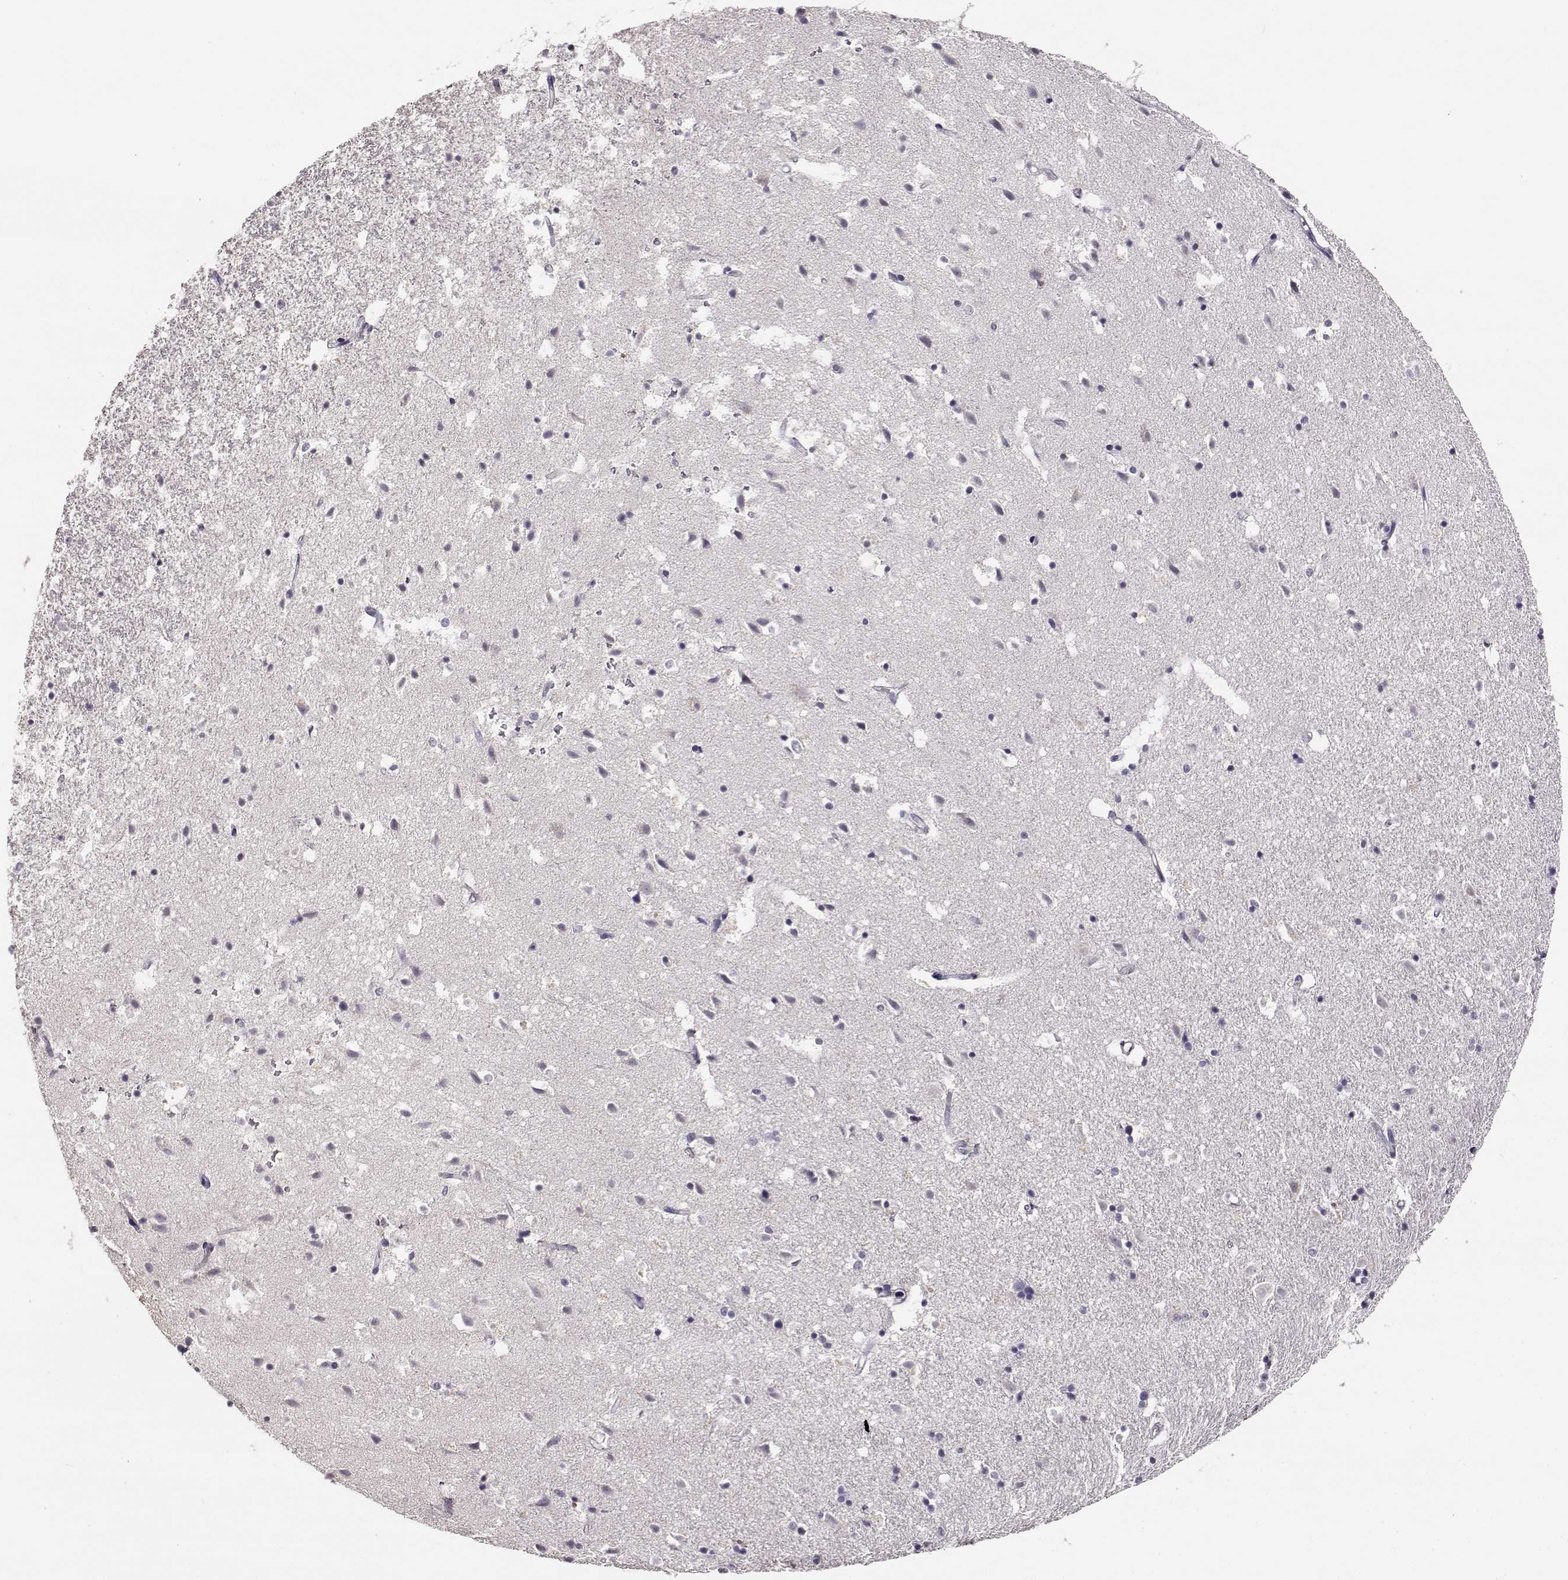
{"staining": {"intensity": "negative", "quantity": "none", "location": "none"}, "tissue": "hippocampus", "cell_type": "Glial cells", "image_type": "normal", "snomed": [{"axis": "morphology", "description": "Normal tissue, NOS"}, {"axis": "topography", "description": "Hippocampus"}], "caption": "A high-resolution histopathology image shows IHC staining of unremarkable hippocampus, which exhibits no significant expression in glial cells. The staining was performed using DAB (3,3'-diaminobenzidine) to visualize the protein expression in brown, while the nuclei were stained in blue with hematoxylin (Magnification: 20x).", "gene": "RHOXF2", "patient": {"sex": "male", "age": 49}}